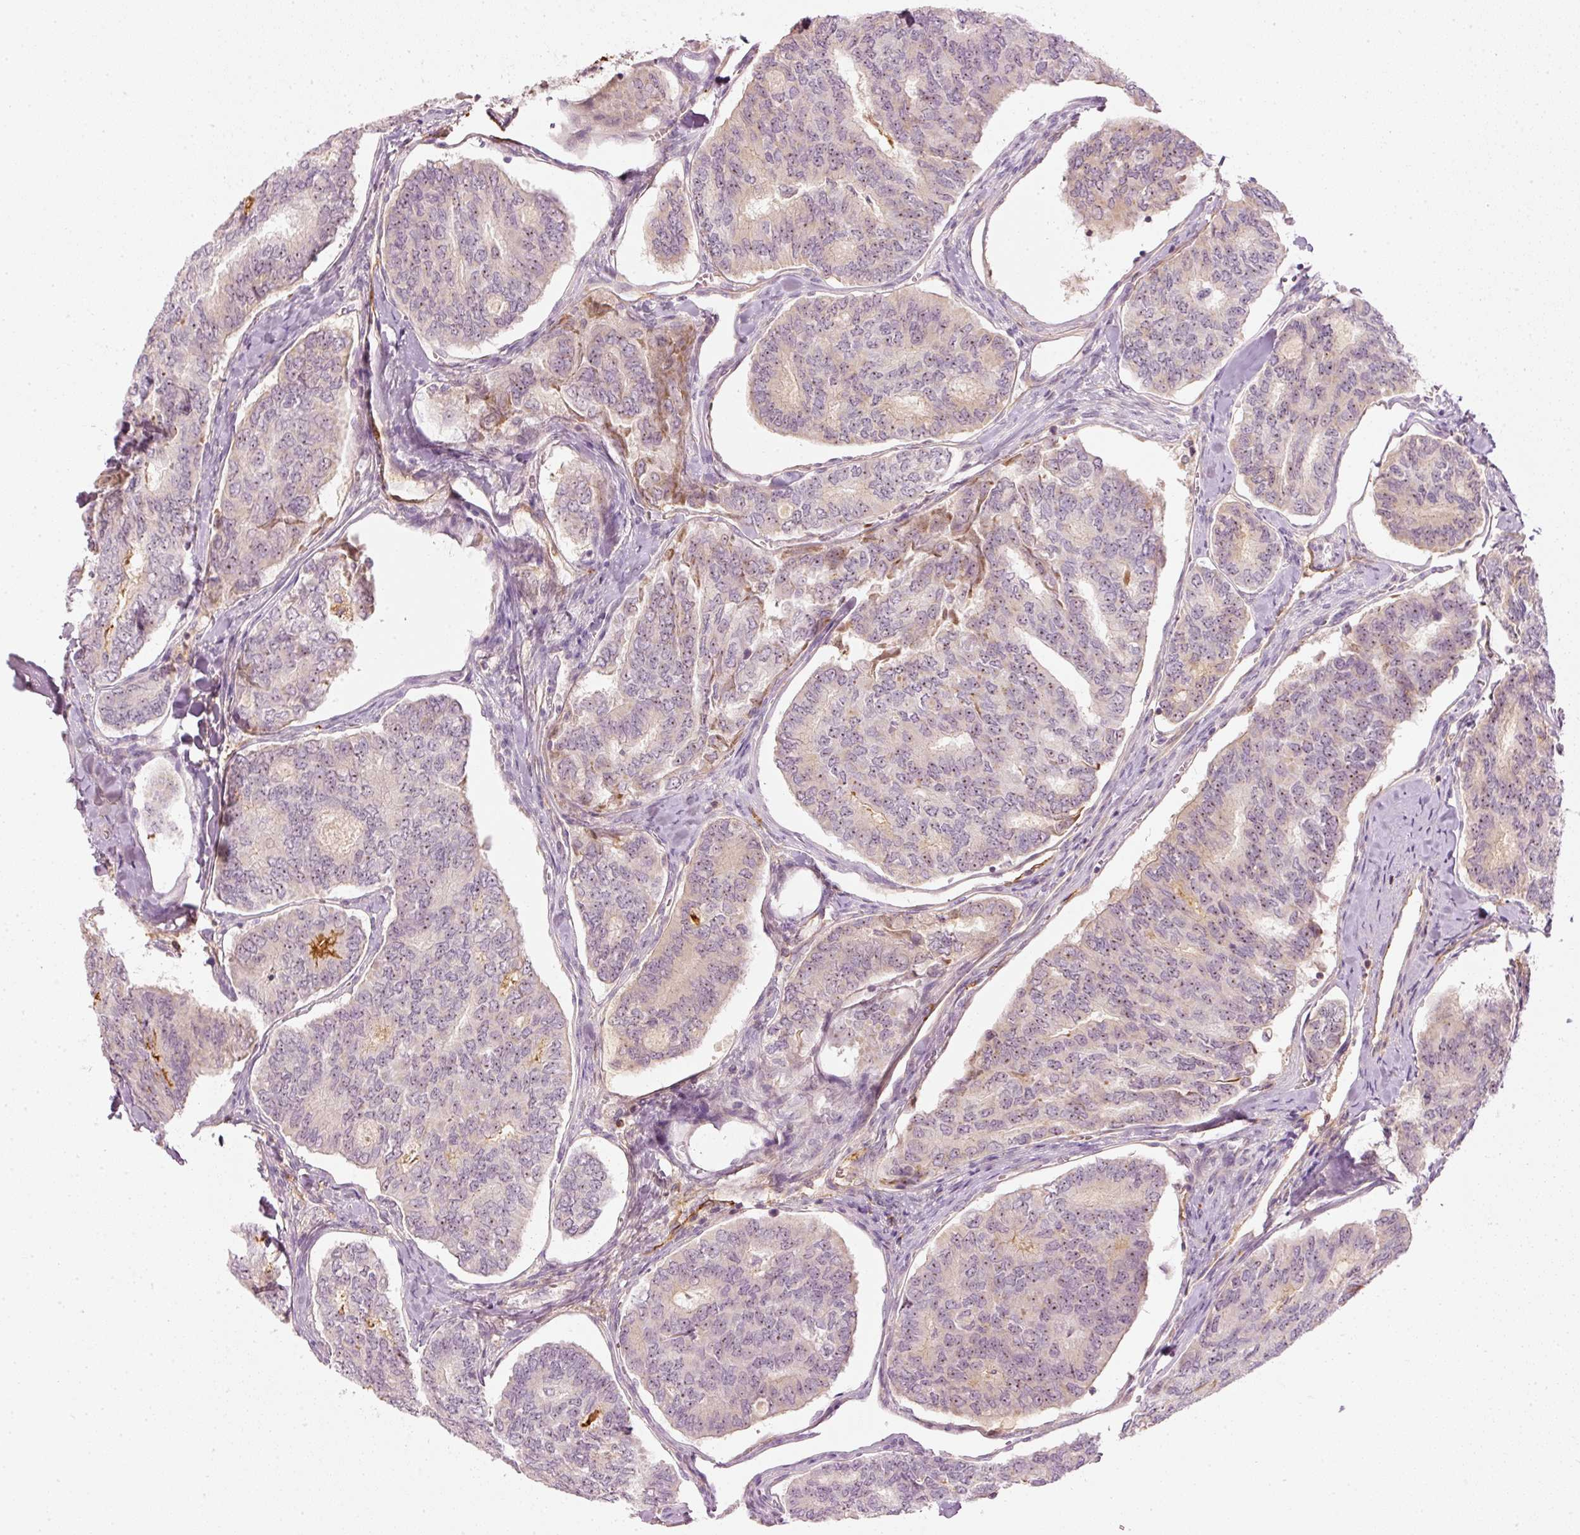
{"staining": {"intensity": "weak", "quantity": "25%-75%", "location": "nuclear"}, "tissue": "thyroid cancer", "cell_type": "Tumor cells", "image_type": "cancer", "snomed": [{"axis": "morphology", "description": "Papillary adenocarcinoma, NOS"}, {"axis": "topography", "description": "Thyroid gland"}], "caption": "Immunohistochemistry (DAB) staining of thyroid cancer displays weak nuclear protein positivity in about 25%-75% of tumor cells.", "gene": "VCAM1", "patient": {"sex": "female", "age": 35}}